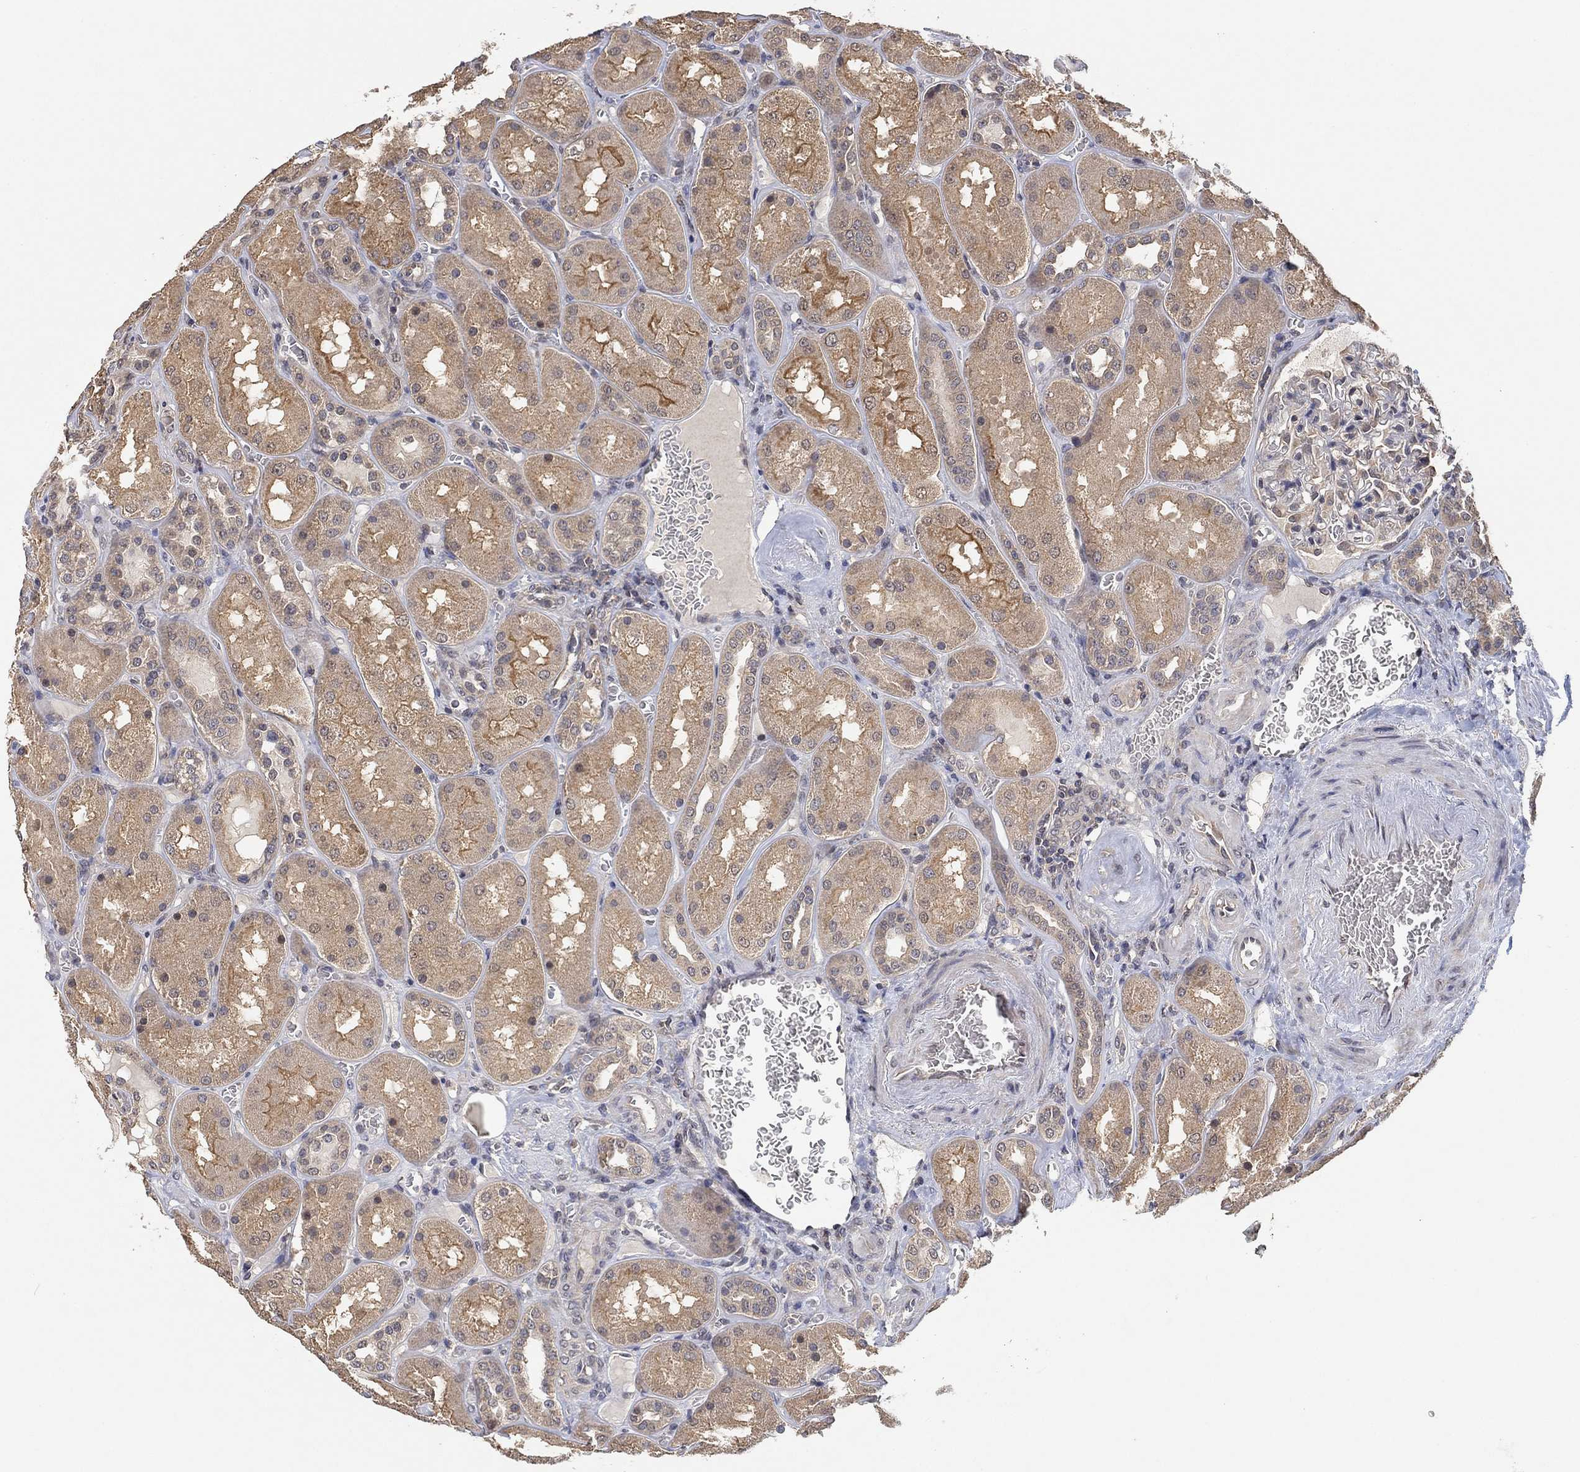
{"staining": {"intensity": "negative", "quantity": "none", "location": "none"}, "tissue": "kidney", "cell_type": "Cells in glomeruli", "image_type": "normal", "snomed": [{"axis": "morphology", "description": "Normal tissue, NOS"}, {"axis": "topography", "description": "Kidney"}], "caption": "Micrograph shows no significant protein positivity in cells in glomeruli of benign kidney. The staining was performed using DAB (3,3'-diaminobenzidine) to visualize the protein expression in brown, while the nuclei were stained in blue with hematoxylin (Magnification: 20x).", "gene": "CCDC43", "patient": {"sex": "male", "age": 73}}